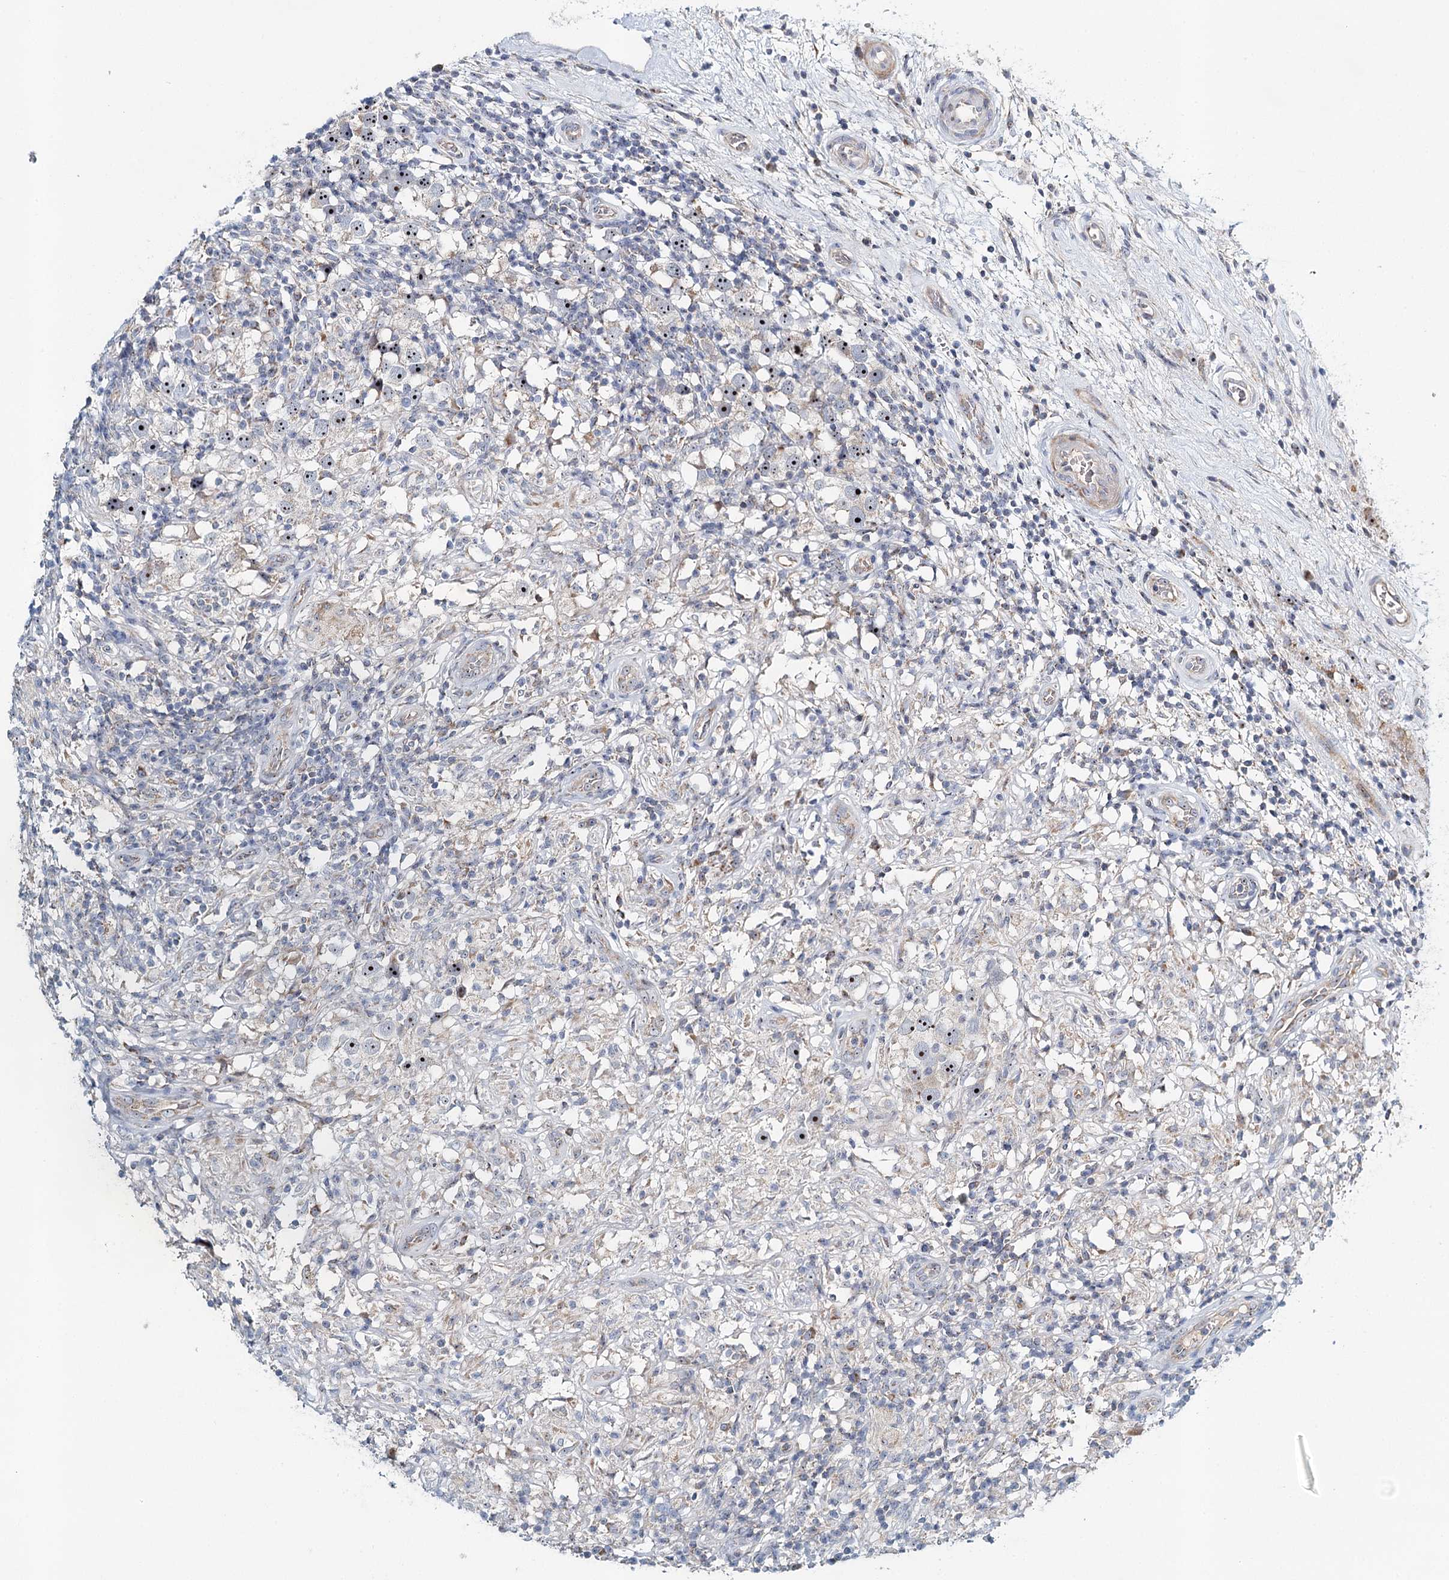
{"staining": {"intensity": "moderate", "quantity": "<25%", "location": "nuclear"}, "tissue": "testis cancer", "cell_type": "Tumor cells", "image_type": "cancer", "snomed": [{"axis": "morphology", "description": "Seminoma, NOS"}, {"axis": "topography", "description": "Testis"}], "caption": "This image displays testis cancer stained with IHC to label a protein in brown. The nuclear of tumor cells show moderate positivity for the protein. Nuclei are counter-stained blue.", "gene": "RBM43", "patient": {"sex": "male", "age": 49}}